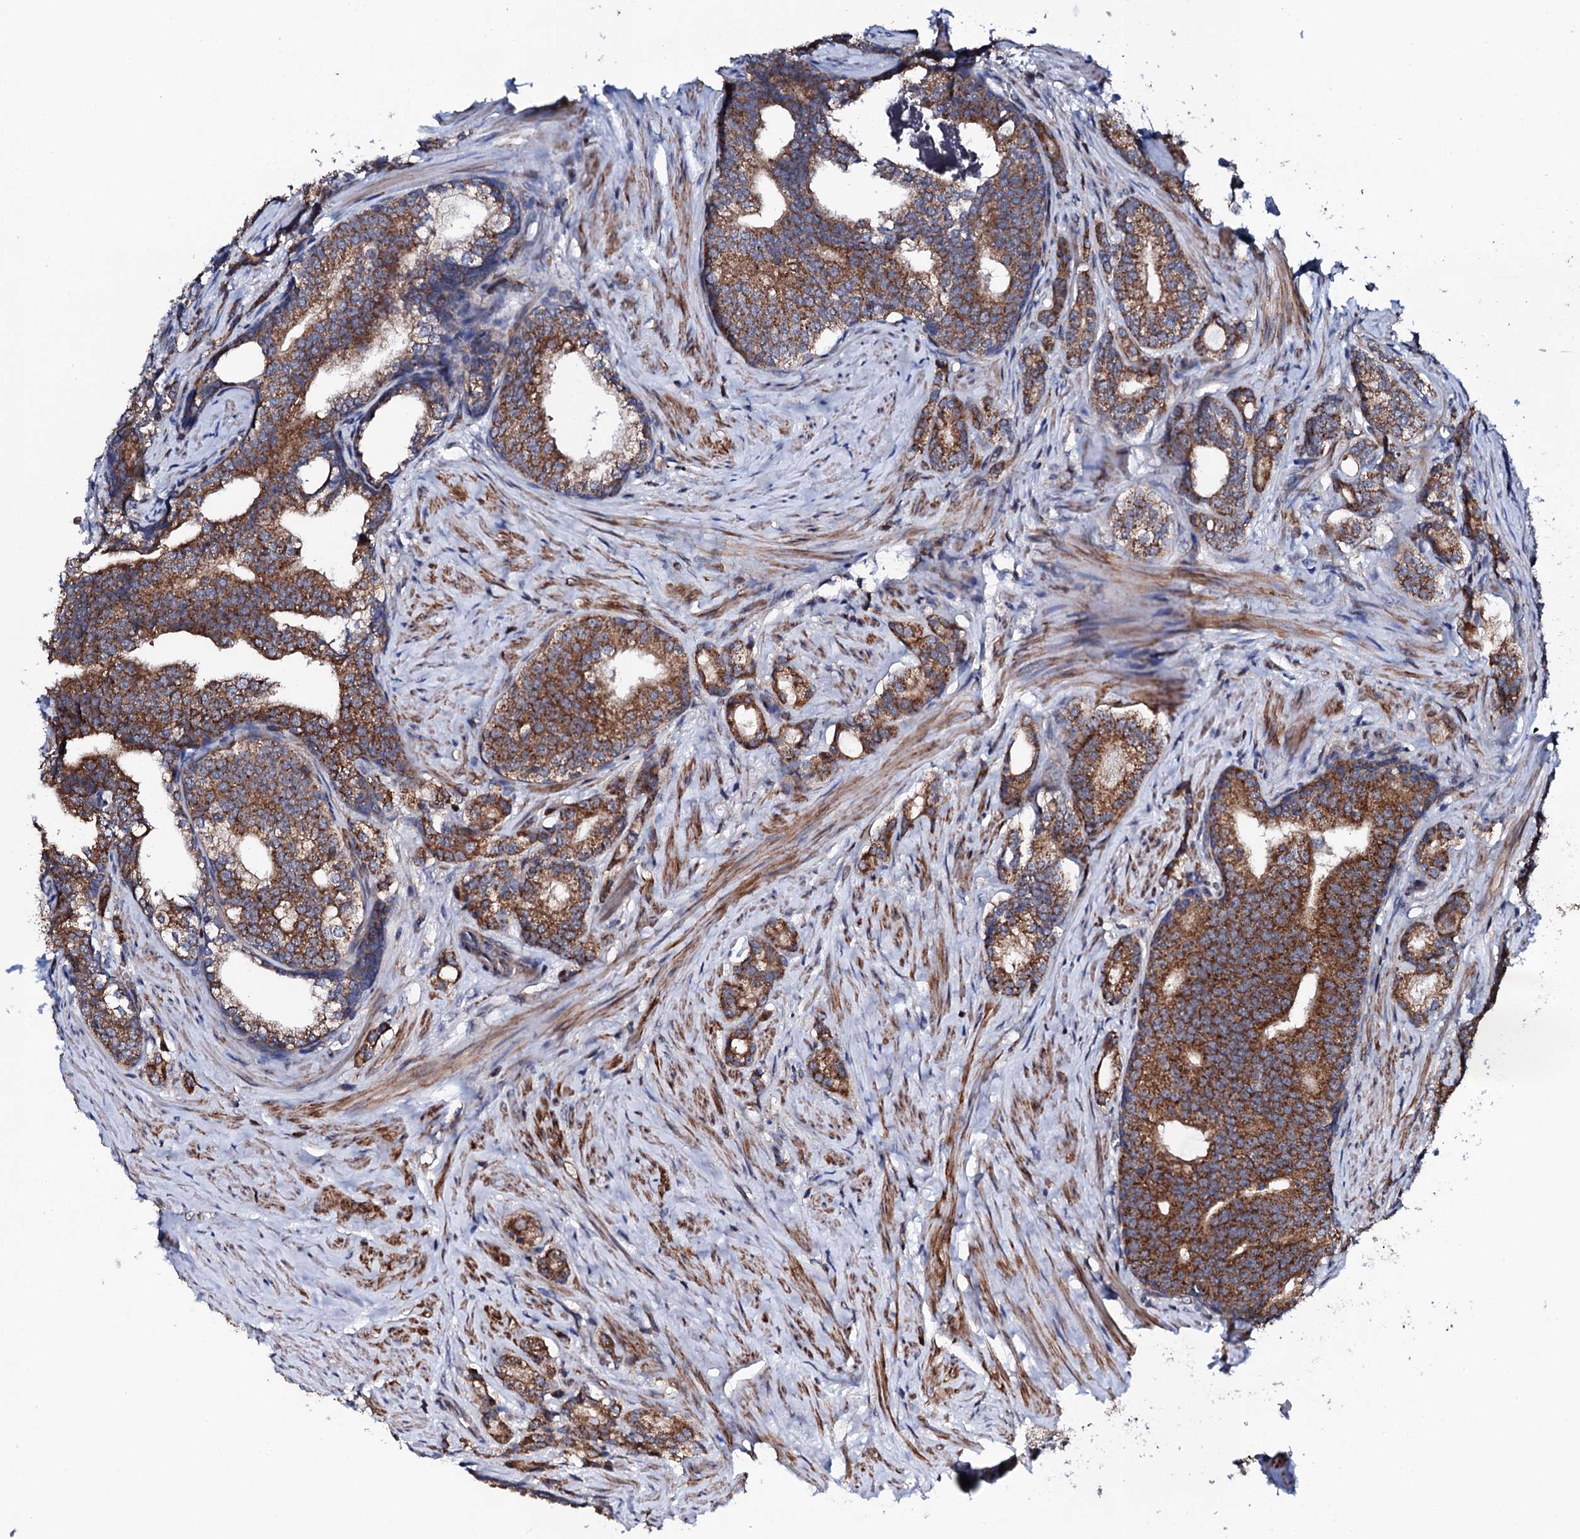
{"staining": {"intensity": "strong", "quantity": ">75%", "location": "cytoplasmic/membranous"}, "tissue": "prostate cancer", "cell_type": "Tumor cells", "image_type": "cancer", "snomed": [{"axis": "morphology", "description": "Adenocarcinoma, Low grade"}, {"axis": "topography", "description": "Prostate"}], "caption": "The histopathology image reveals a brown stain indicating the presence of a protein in the cytoplasmic/membranous of tumor cells in low-grade adenocarcinoma (prostate).", "gene": "COG4", "patient": {"sex": "male", "age": 71}}